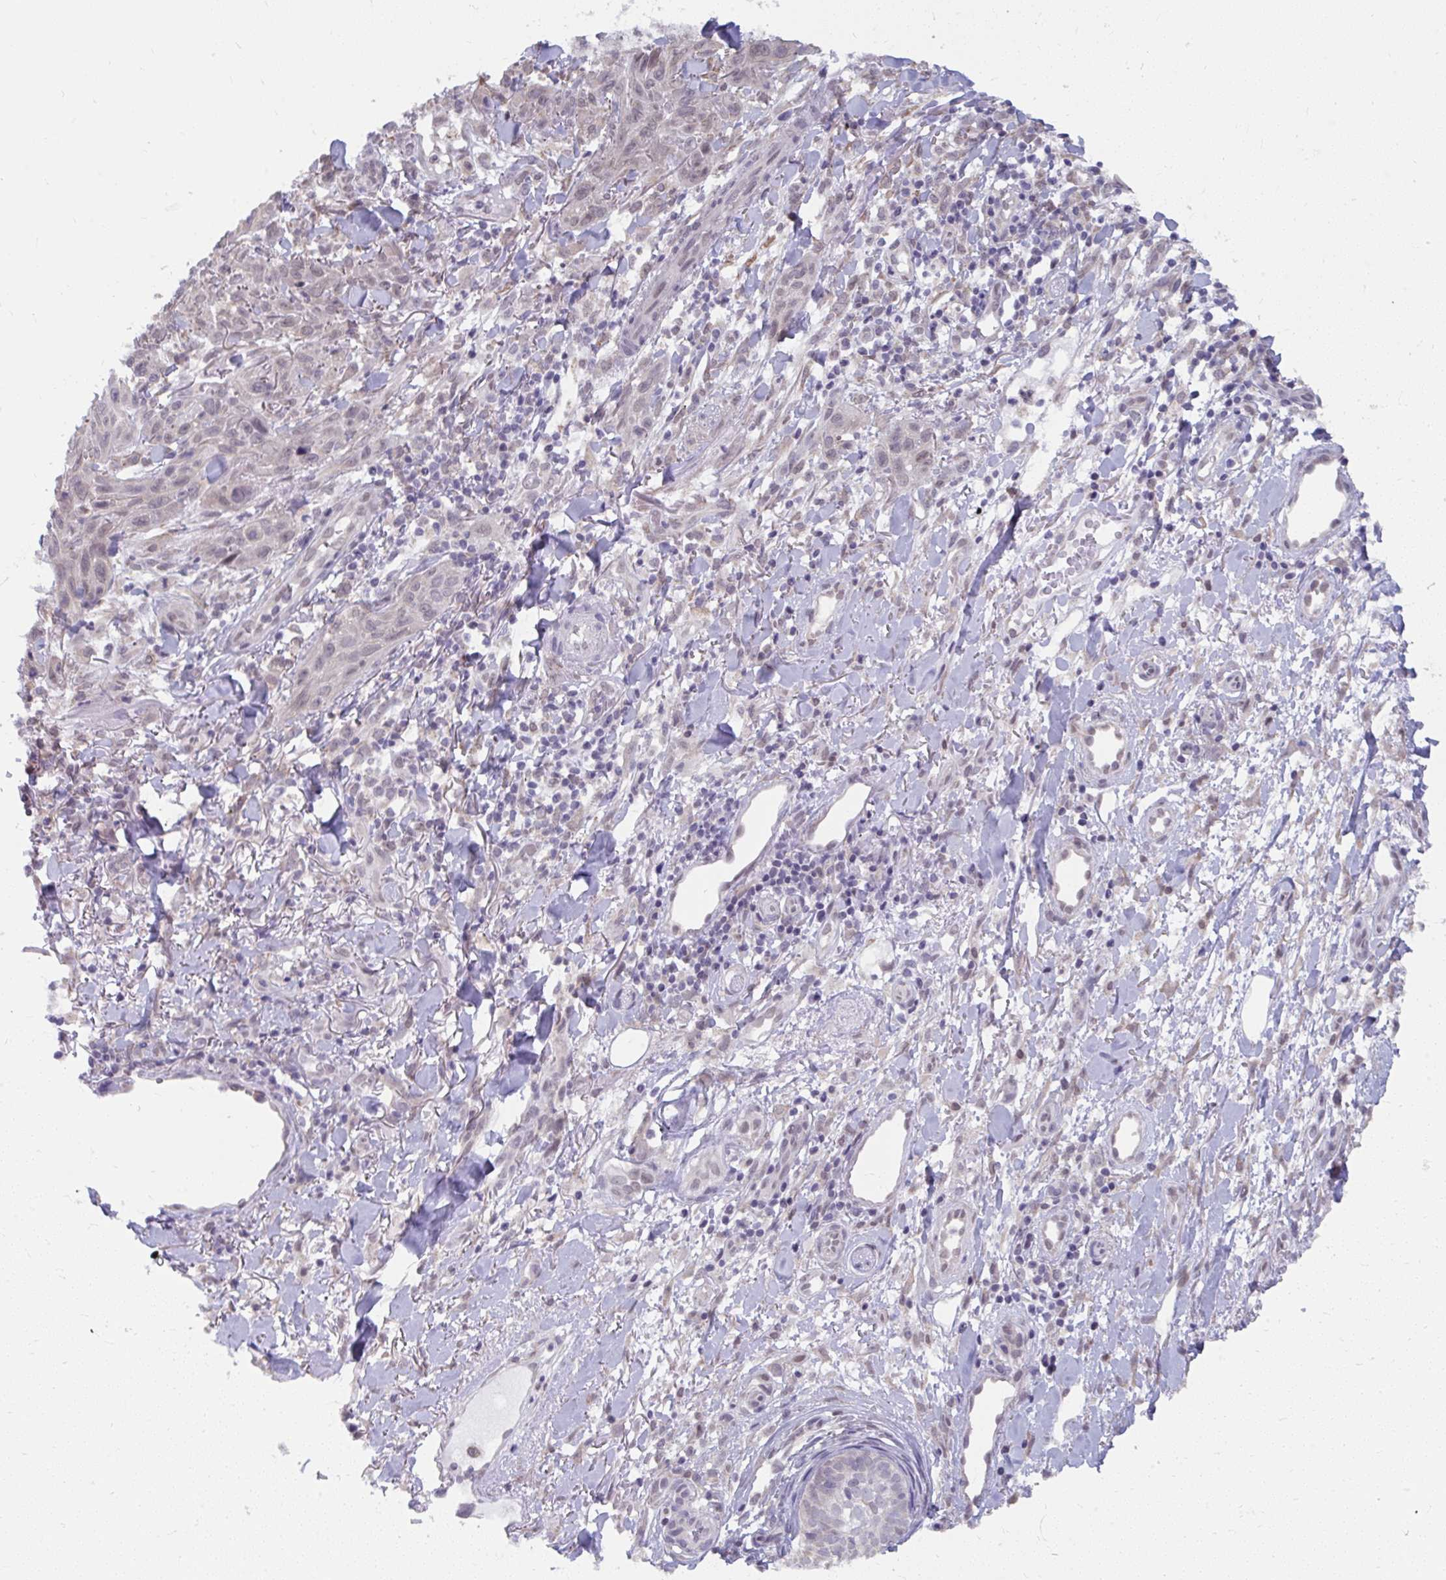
{"staining": {"intensity": "negative", "quantity": "none", "location": "none"}, "tissue": "skin cancer", "cell_type": "Tumor cells", "image_type": "cancer", "snomed": [{"axis": "morphology", "description": "Squamous cell carcinoma, NOS"}, {"axis": "topography", "description": "Skin"}], "caption": "DAB (3,3'-diaminobenzidine) immunohistochemical staining of skin squamous cell carcinoma shows no significant expression in tumor cells.", "gene": "NMNAT1", "patient": {"sex": "male", "age": 86}}